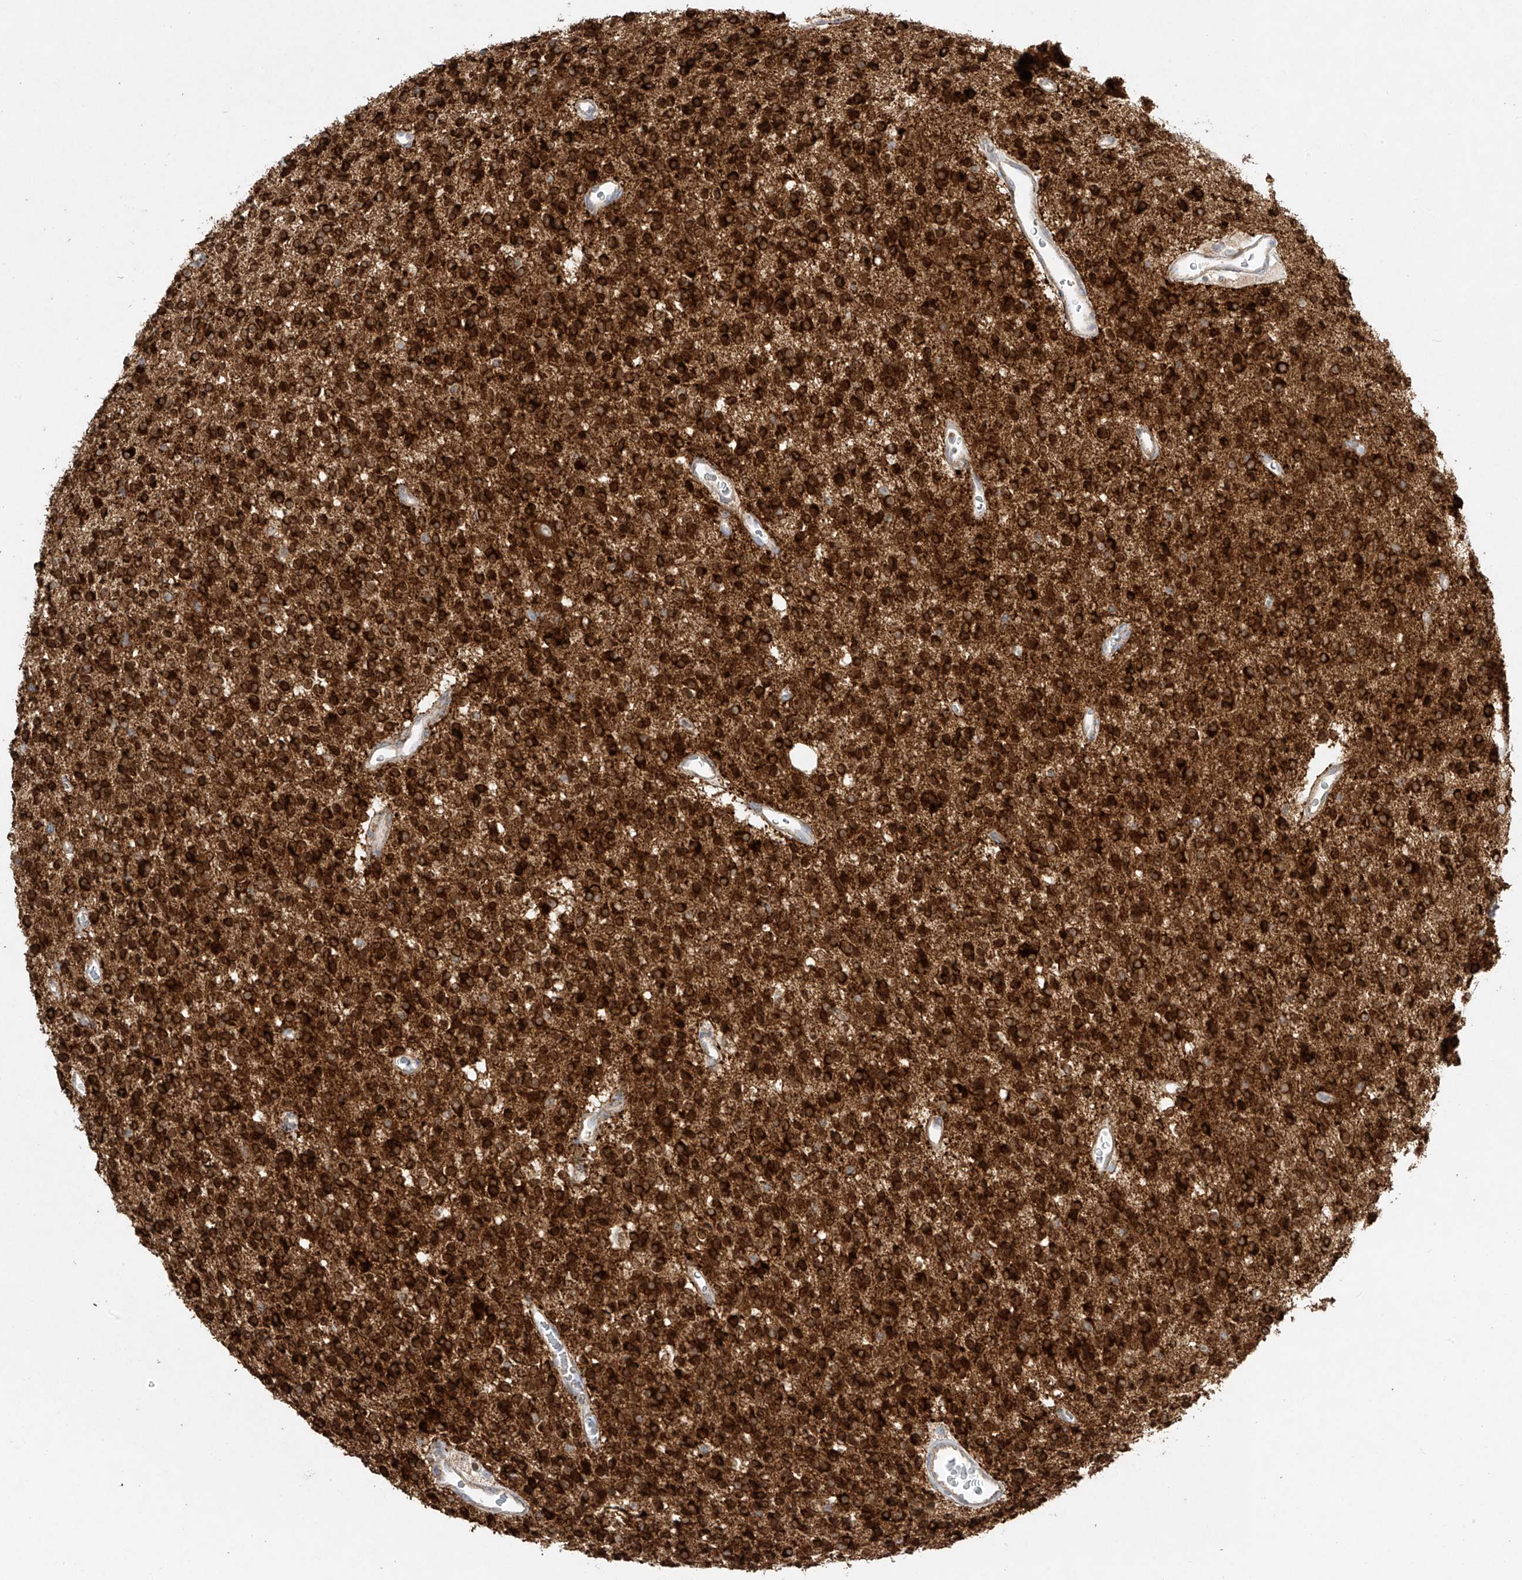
{"staining": {"intensity": "strong", "quantity": ">75%", "location": "cytoplasmic/membranous"}, "tissue": "glioma", "cell_type": "Tumor cells", "image_type": "cancer", "snomed": [{"axis": "morphology", "description": "Glioma, malignant, High grade"}, {"axis": "topography", "description": "Brain"}], "caption": "Tumor cells display strong cytoplasmic/membranous expression in about >75% of cells in malignant glioma (high-grade).", "gene": "COLGALT2", "patient": {"sex": "male", "age": 34}}